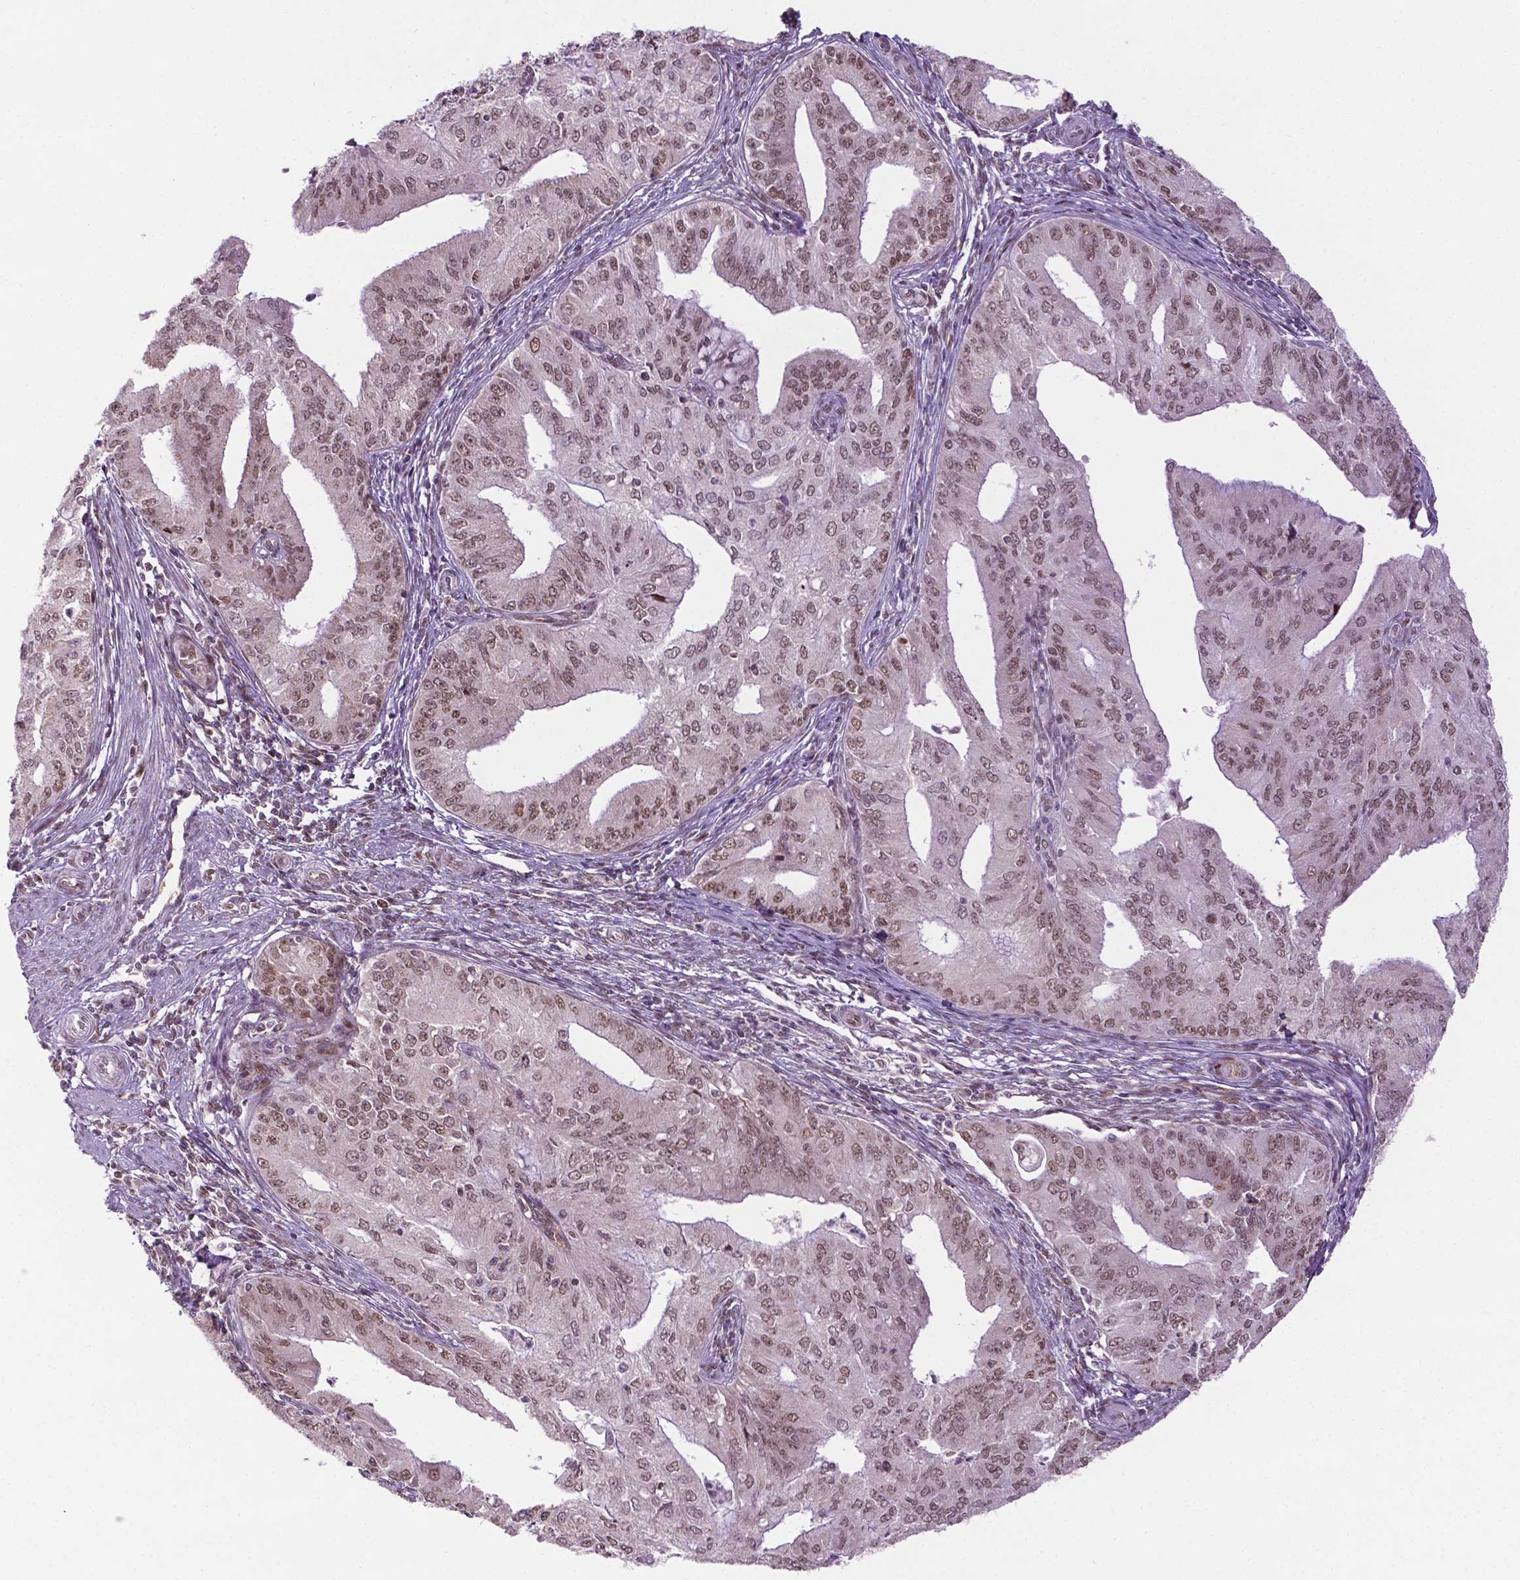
{"staining": {"intensity": "moderate", "quantity": ">75%", "location": "nuclear"}, "tissue": "endometrial cancer", "cell_type": "Tumor cells", "image_type": "cancer", "snomed": [{"axis": "morphology", "description": "Adenocarcinoma, NOS"}, {"axis": "topography", "description": "Endometrium"}], "caption": "DAB (3,3'-diaminobenzidine) immunohistochemical staining of endometrial adenocarcinoma exhibits moderate nuclear protein expression in about >75% of tumor cells.", "gene": "ZNF41", "patient": {"sex": "female", "age": 50}}